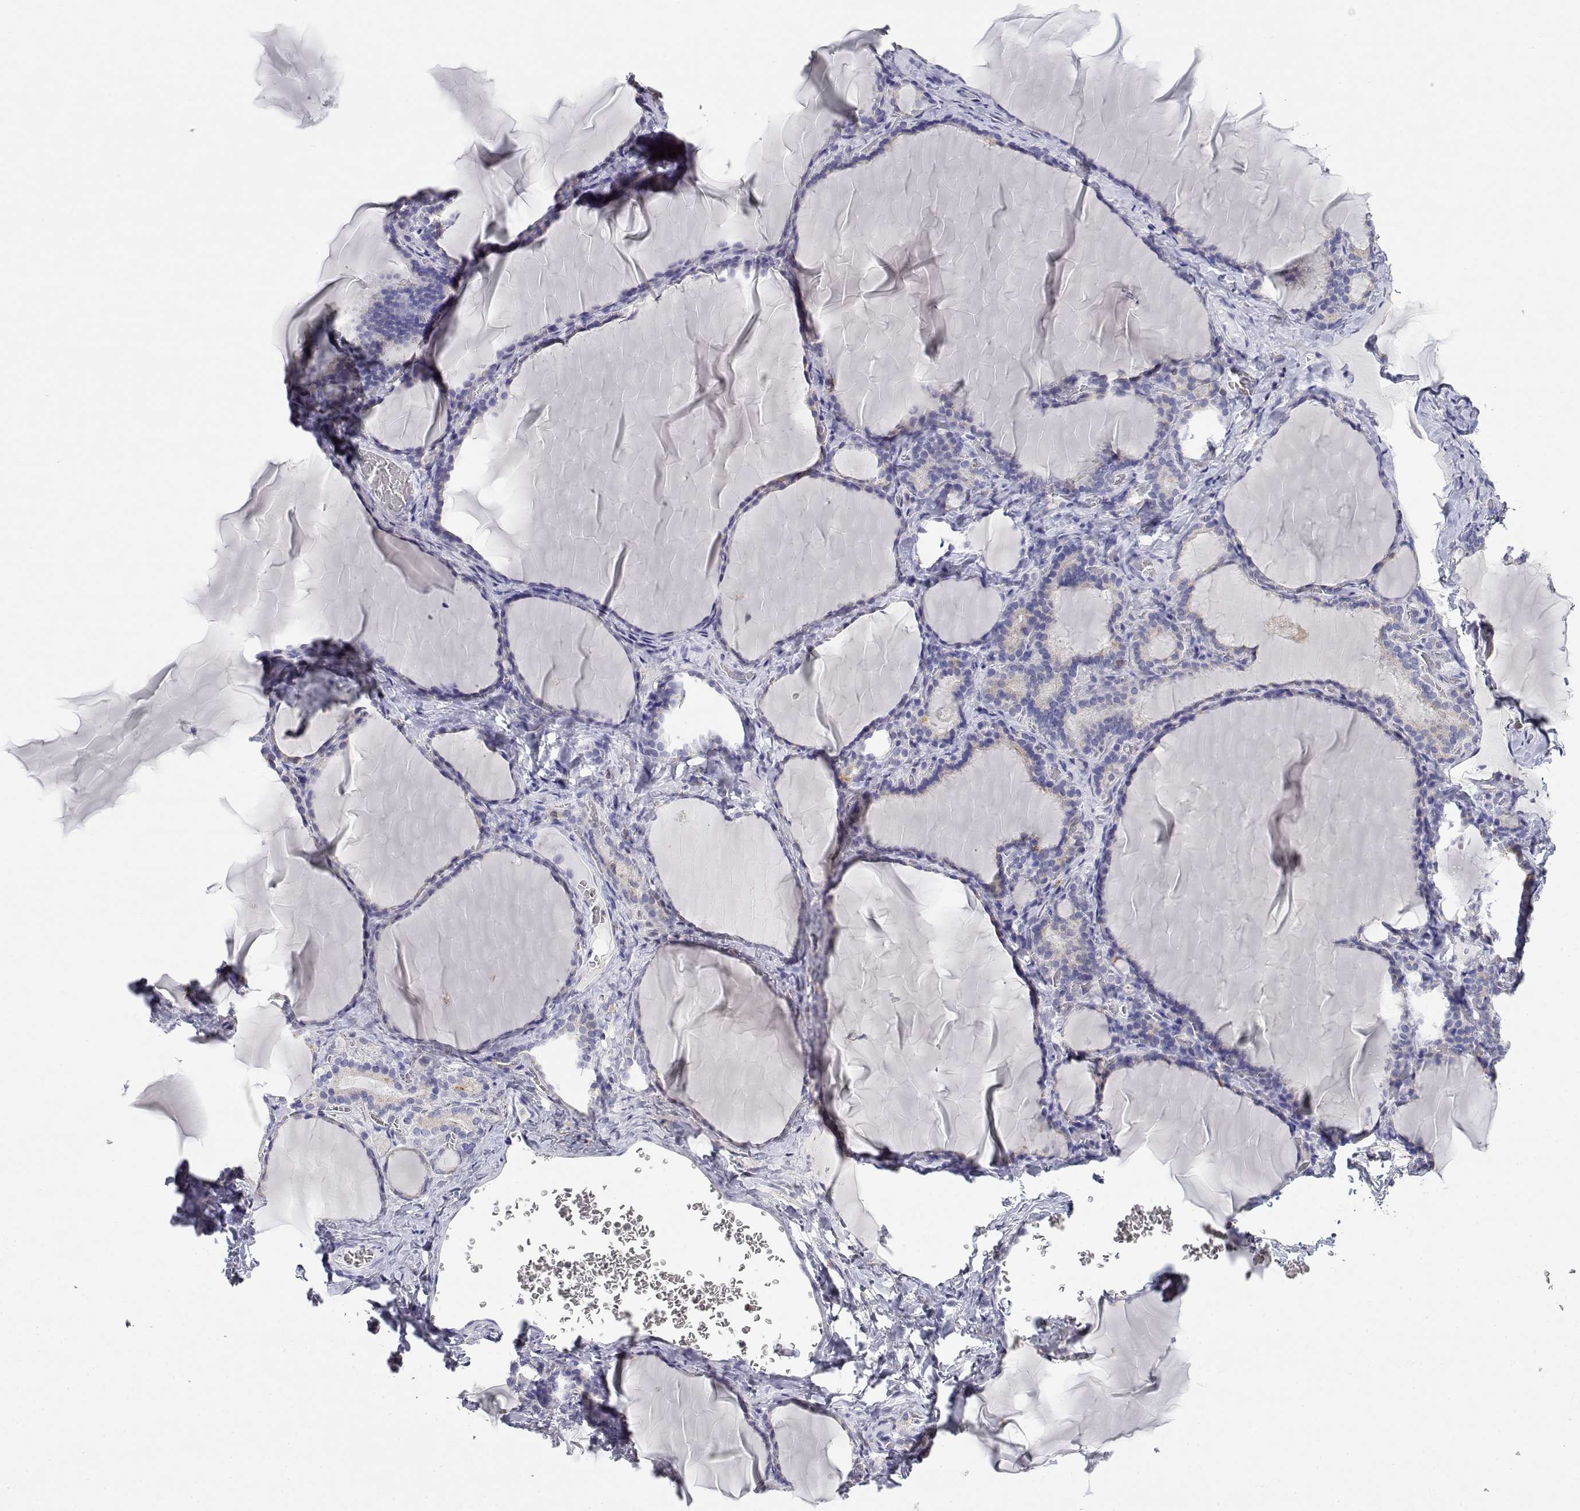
{"staining": {"intensity": "negative", "quantity": "none", "location": "none"}, "tissue": "thyroid gland", "cell_type": "Glandular cells", "image_type": "normal", "snomed": [{"axis": "morphology", "description": "Normal tissue, NOS"}, {"axis": "morphology", "description": "Hyperplasia, NOS"}, {"axis": "topography", "description": "Thyroid gland"}], "caption": "DAB (3,3'-diaminobenzidine) immunohistochemical staining of benign thyroid gland exhibits no significant positivity in glandular cells. Nuclei are stained in blue.", "gene": "ADA", "patient": {"sex": "female", "age": 27}}